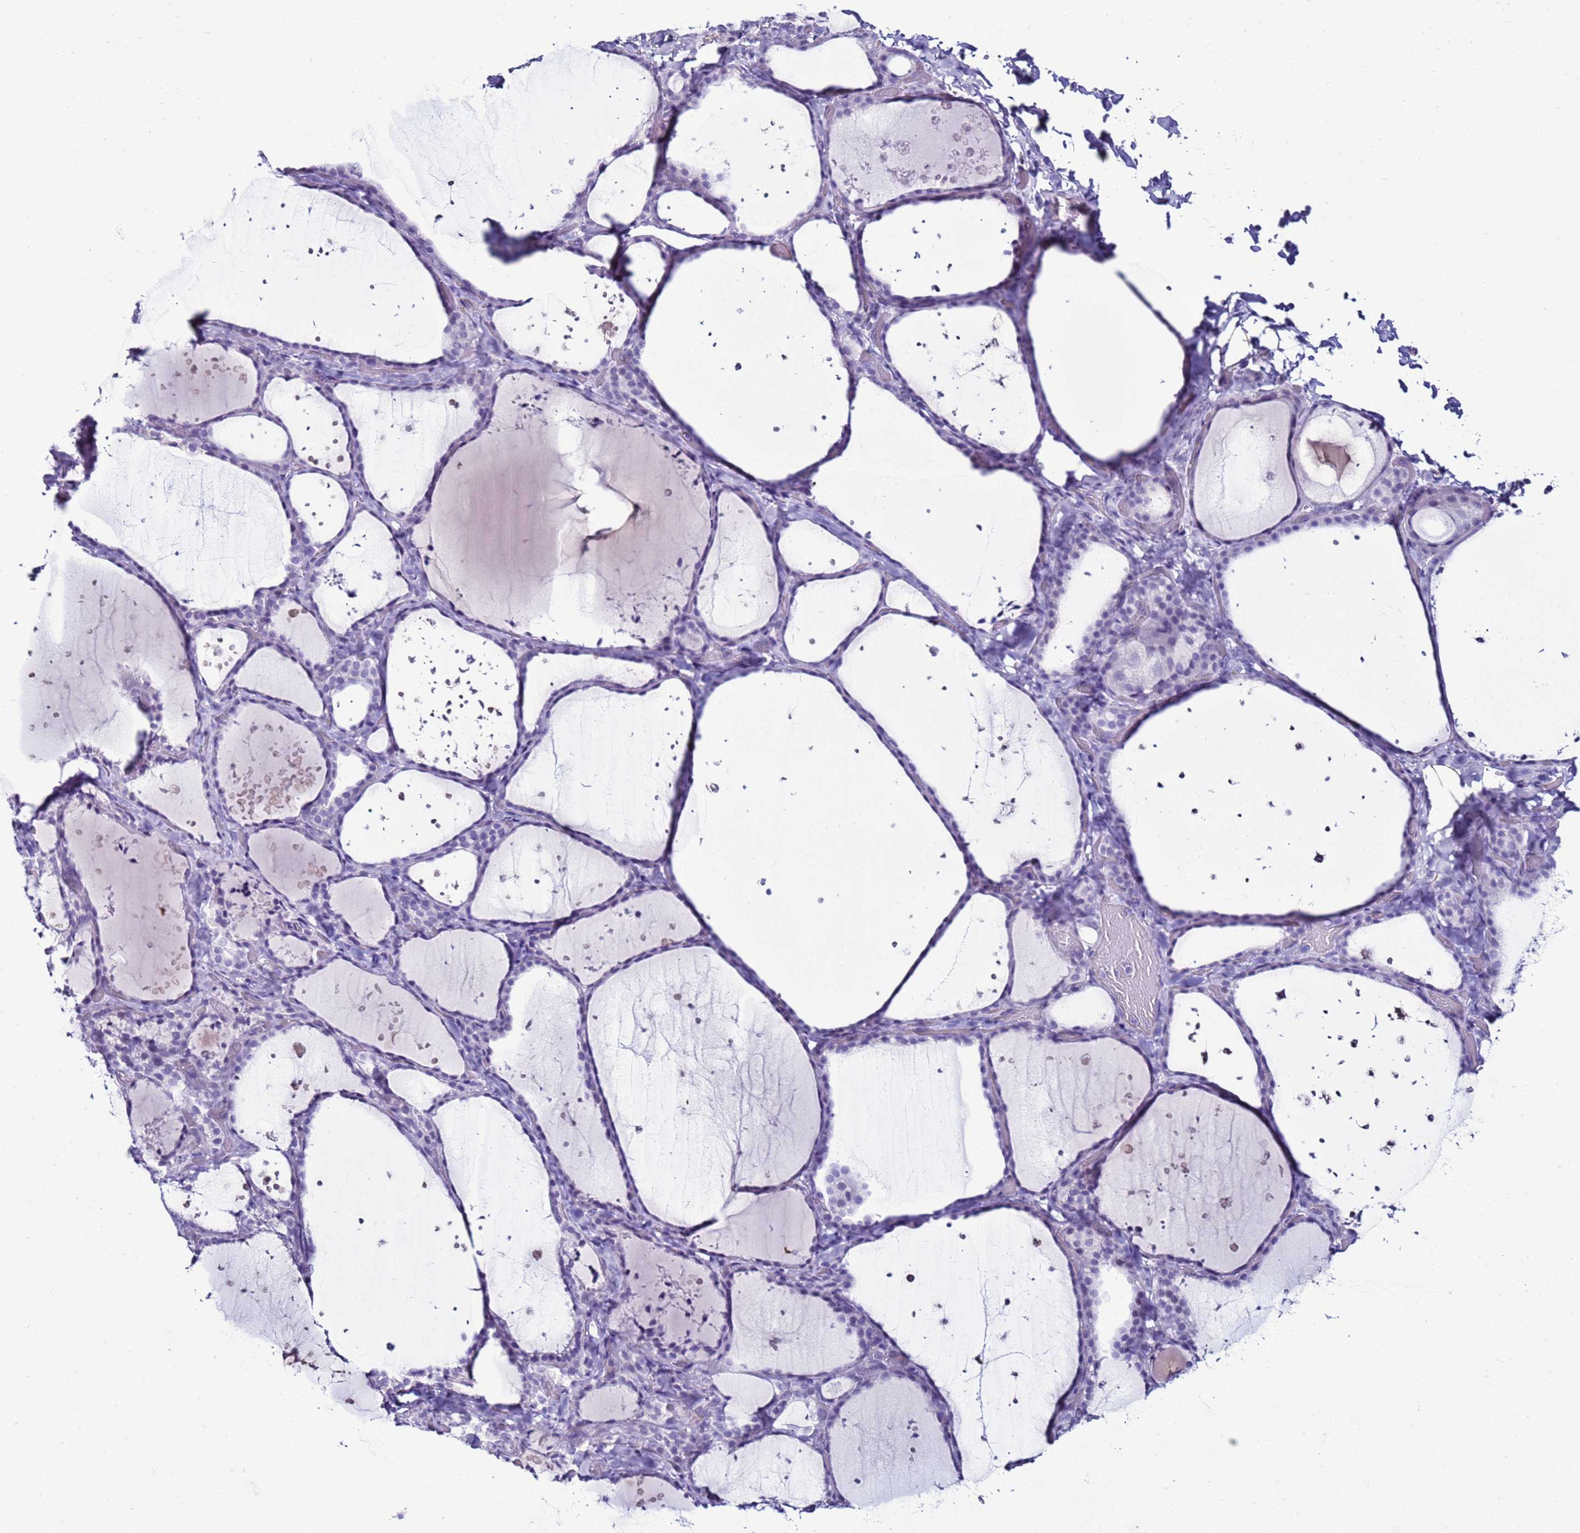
{"staining": {"intensity": "negative", "quantity": "none", "location": "none"}, "tissue": "thyroid gland", "cell_type": "Glandular cells", "image_type": "normal", "snomed": [{"axis": "morphology", "description": "Normal tissue, NOS"}, {"axis": "topography", "description": "Thyroid gland"}], "caption": "DAB (3,3'-diaminobenzidine) immunohistochemical staining of unremarkable thyroid gland exhibits no significant staining in glandular cells.", "gene": "LRRC10B", "patient": {"sex": "female", "age": 44}}